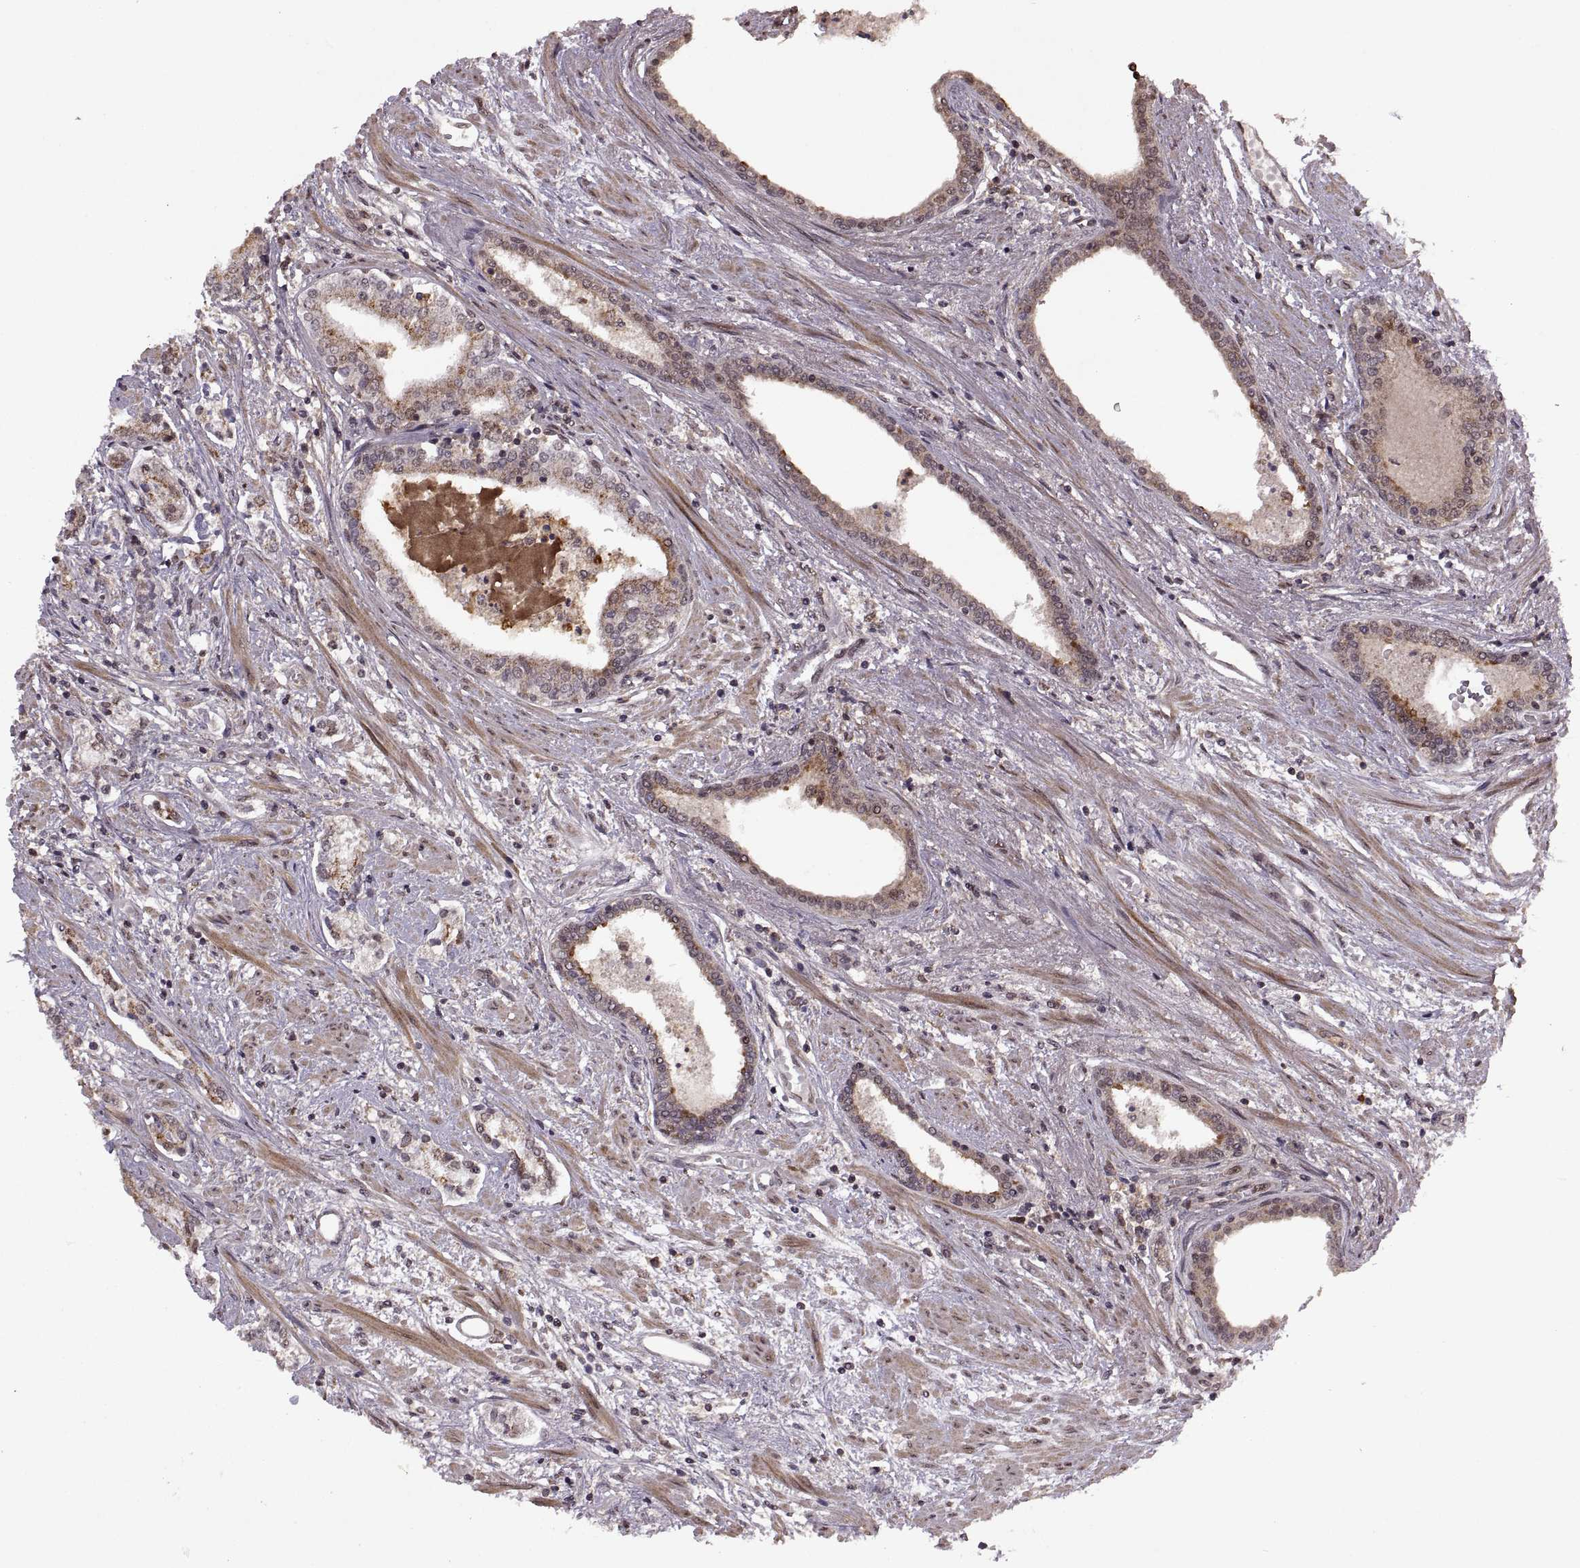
{"staining": {"intensity": "weak", "quantity": ">75%", "location": "cytoplasmic/membranous"}, "tissue": "prostate cancer", "cell_type": "Tumor cells", "image_type": "cancer", "snomed": [{"axis": "morphology", "description": "Adenocarcinoma, NOS"}, {"axis": "topography", "description": "Prostate"}], "caption": "Immunohistochemical staining of human prostate adenocarcinoma exhibits low levels of weak cytoplasmic/membranous protein expression in approximately >75% of tumor cells.", "gene": "PTOV1", "patient": {"sex": "male", "age": 64}}